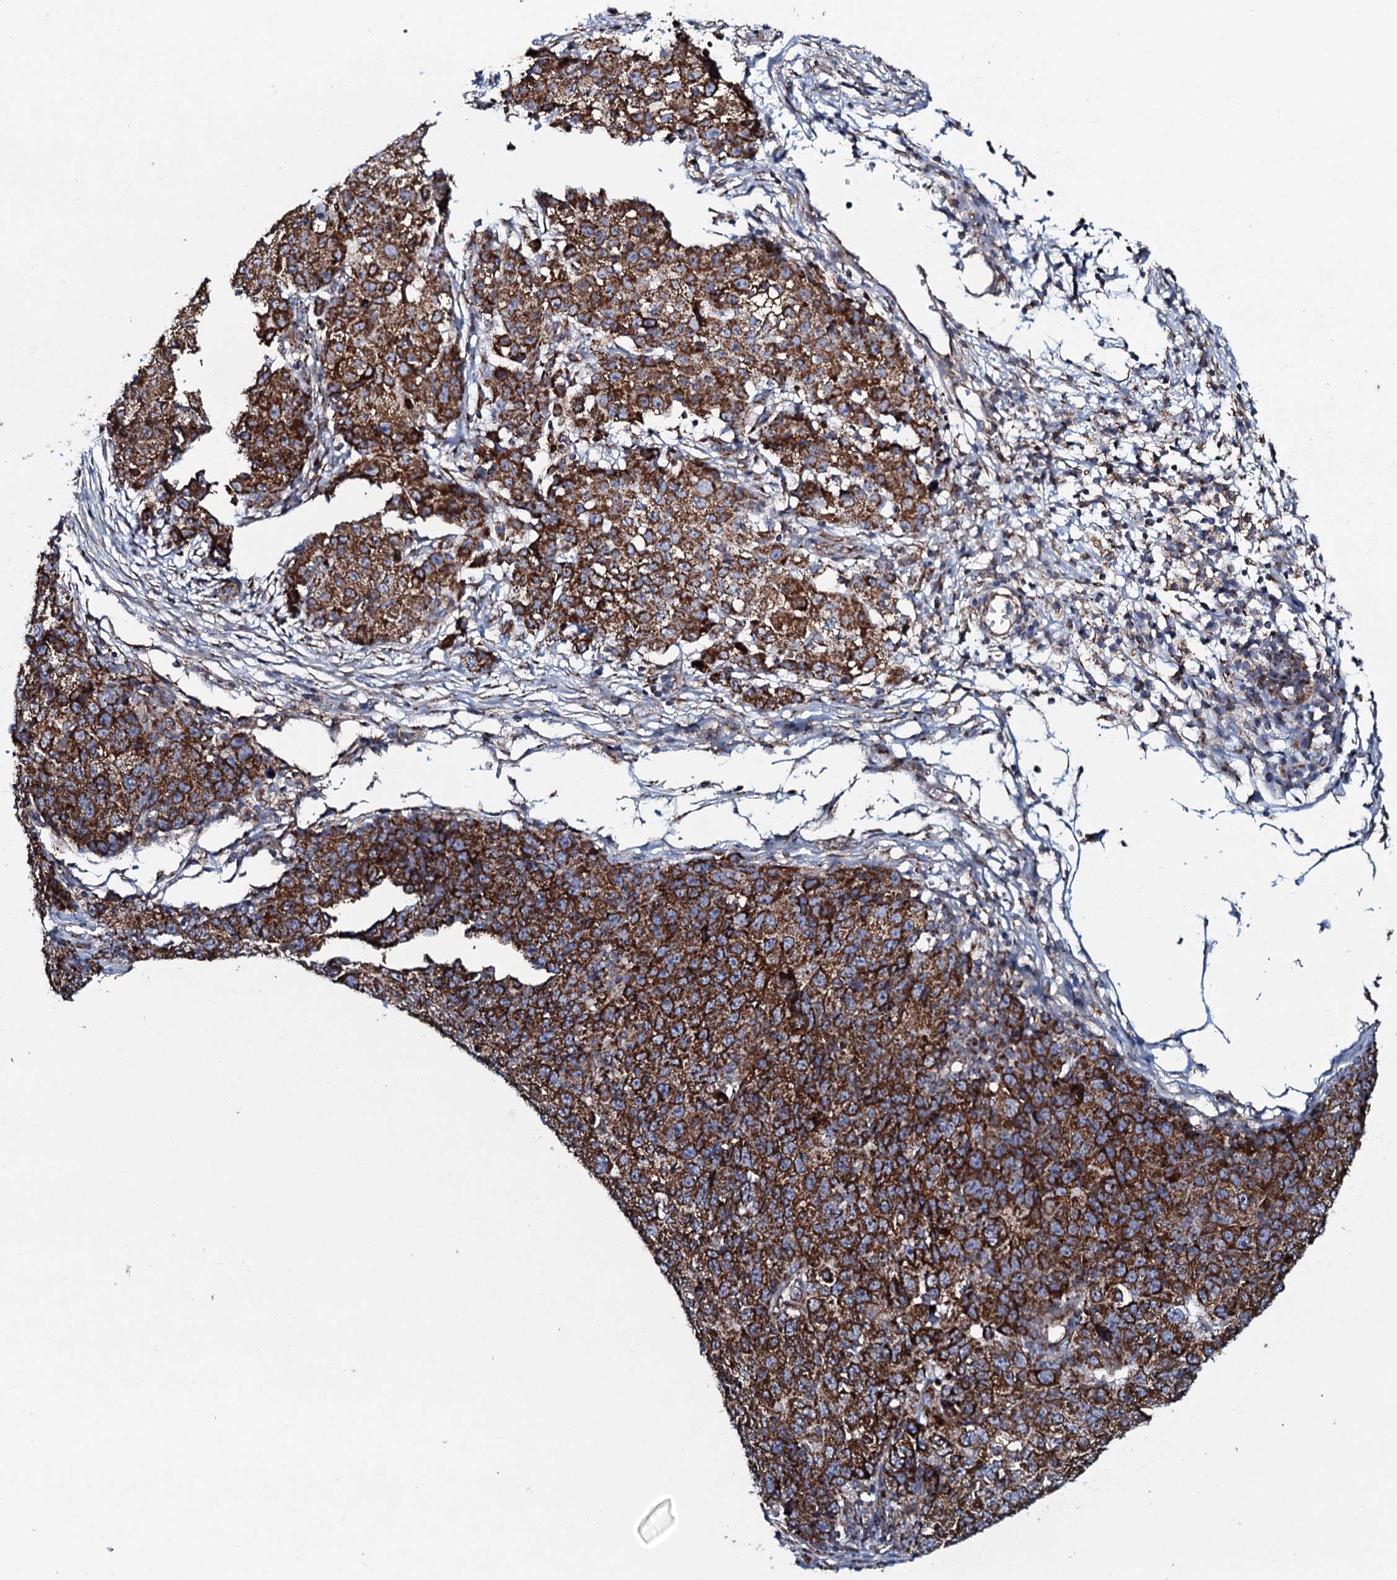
{"staining": {"intensity": "strong", "quantity": ">75%", "location": "cytoplasmic/membranous"}, "tissue": "ovarian cancer", "cell_type": "Tumor cells", "image_type": "cancer", "snomed": [{"axis": "morphology", "description": "Carcinoma, endometroid"}, {"axis": "topography", "description": "Ovary"}], "caption": "High-power microscopy captured an IHC image of endometroid carcinoma (ovarian), revealing strong cytoplasmic/membranous expression in about >75% of tumor cells.", "gene": "EVC2", "patient": {"sex": "female", "age": 42}}